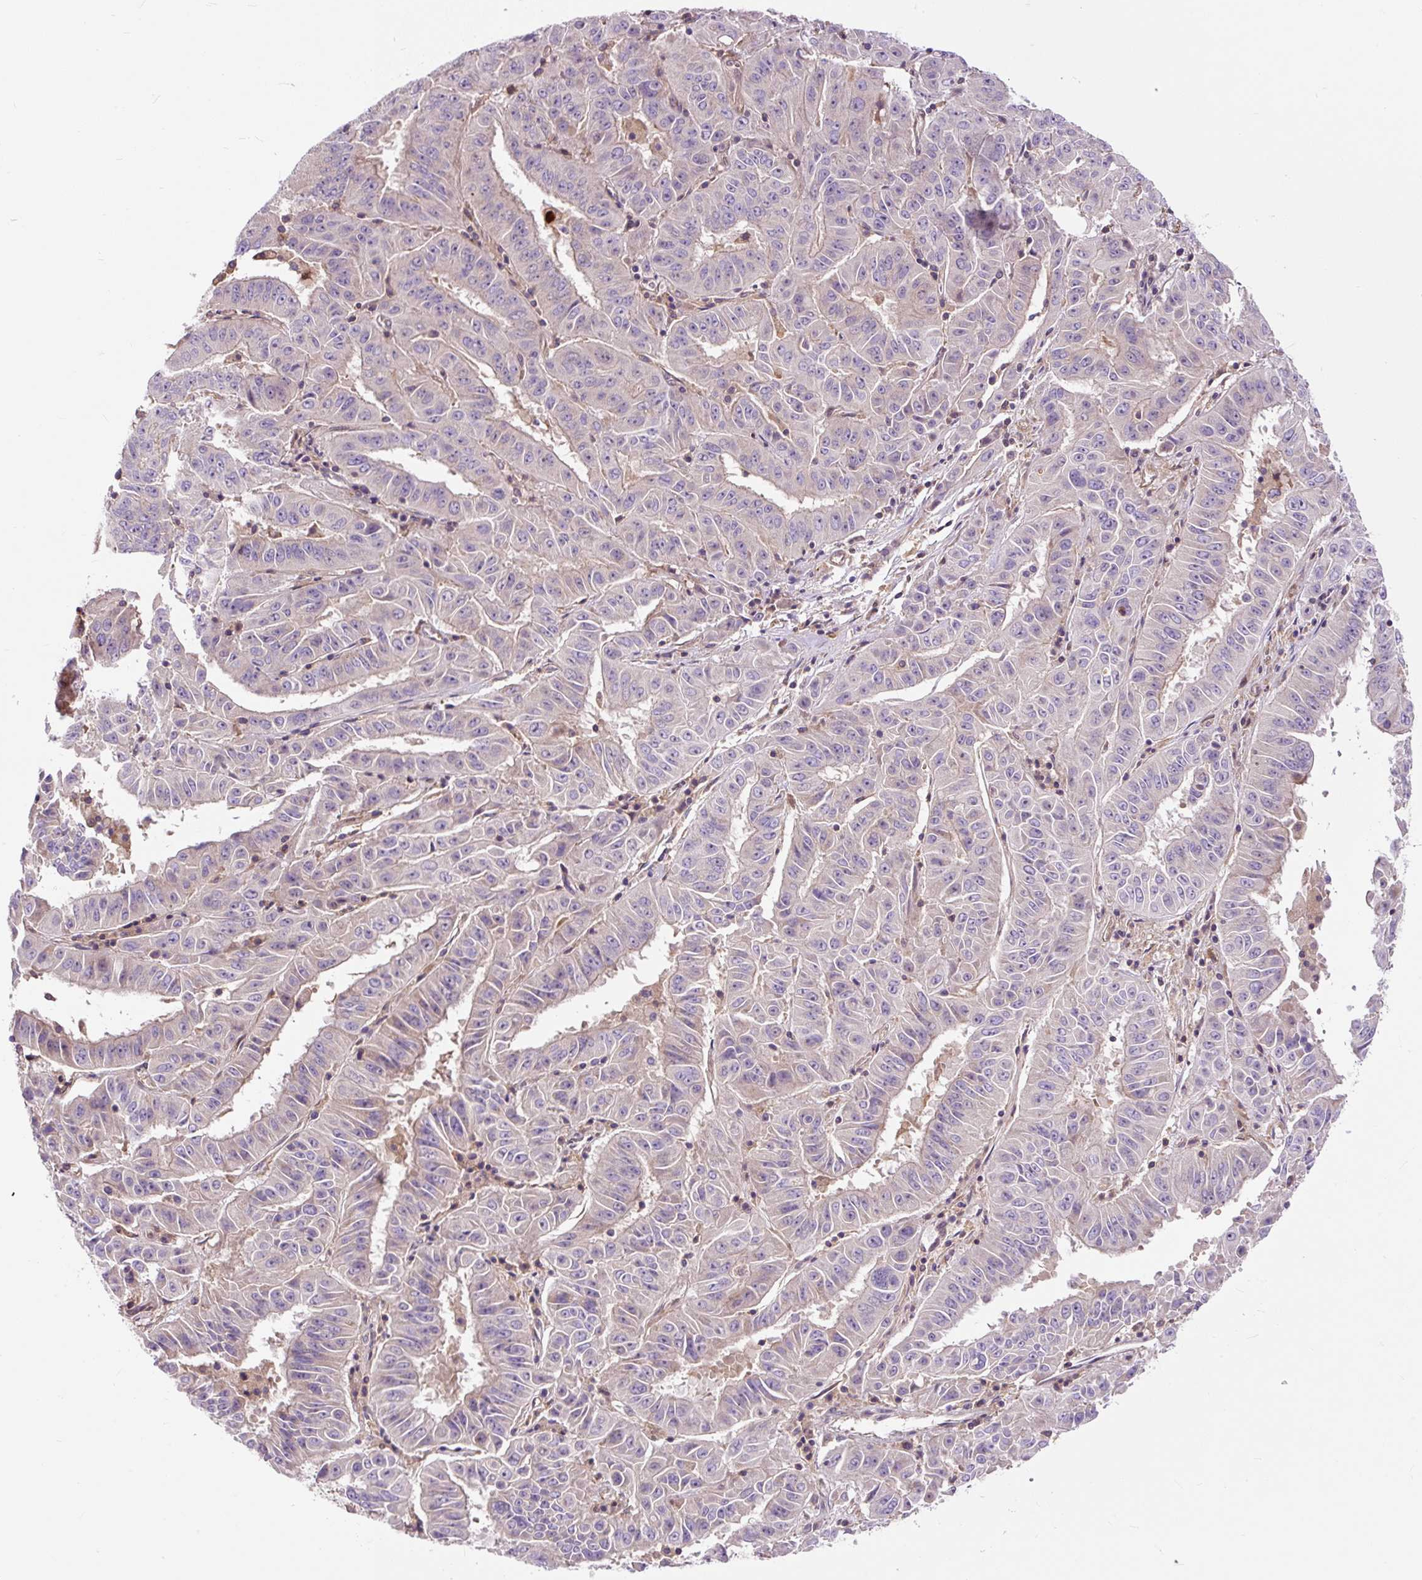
{"staining": {"intensity": "negative", "quantity": "none", "location": "none"}, "tissue": "pancreatic cancer", "cell_type": "Tumor cells", "image_type": "cancer", "snomed": [{"axis": "morphology", "description": "Adenocarcinoma, NOS"}, {"axis": "topography", "description": "Pancreas"}], "caption": "Immunohistochemistry of pancreatic cancer (adenocarcinoma) displays no staining in tumor cells.", "gene": "PCDHGB3", "patient": {"sex": "male", "age": 63}}